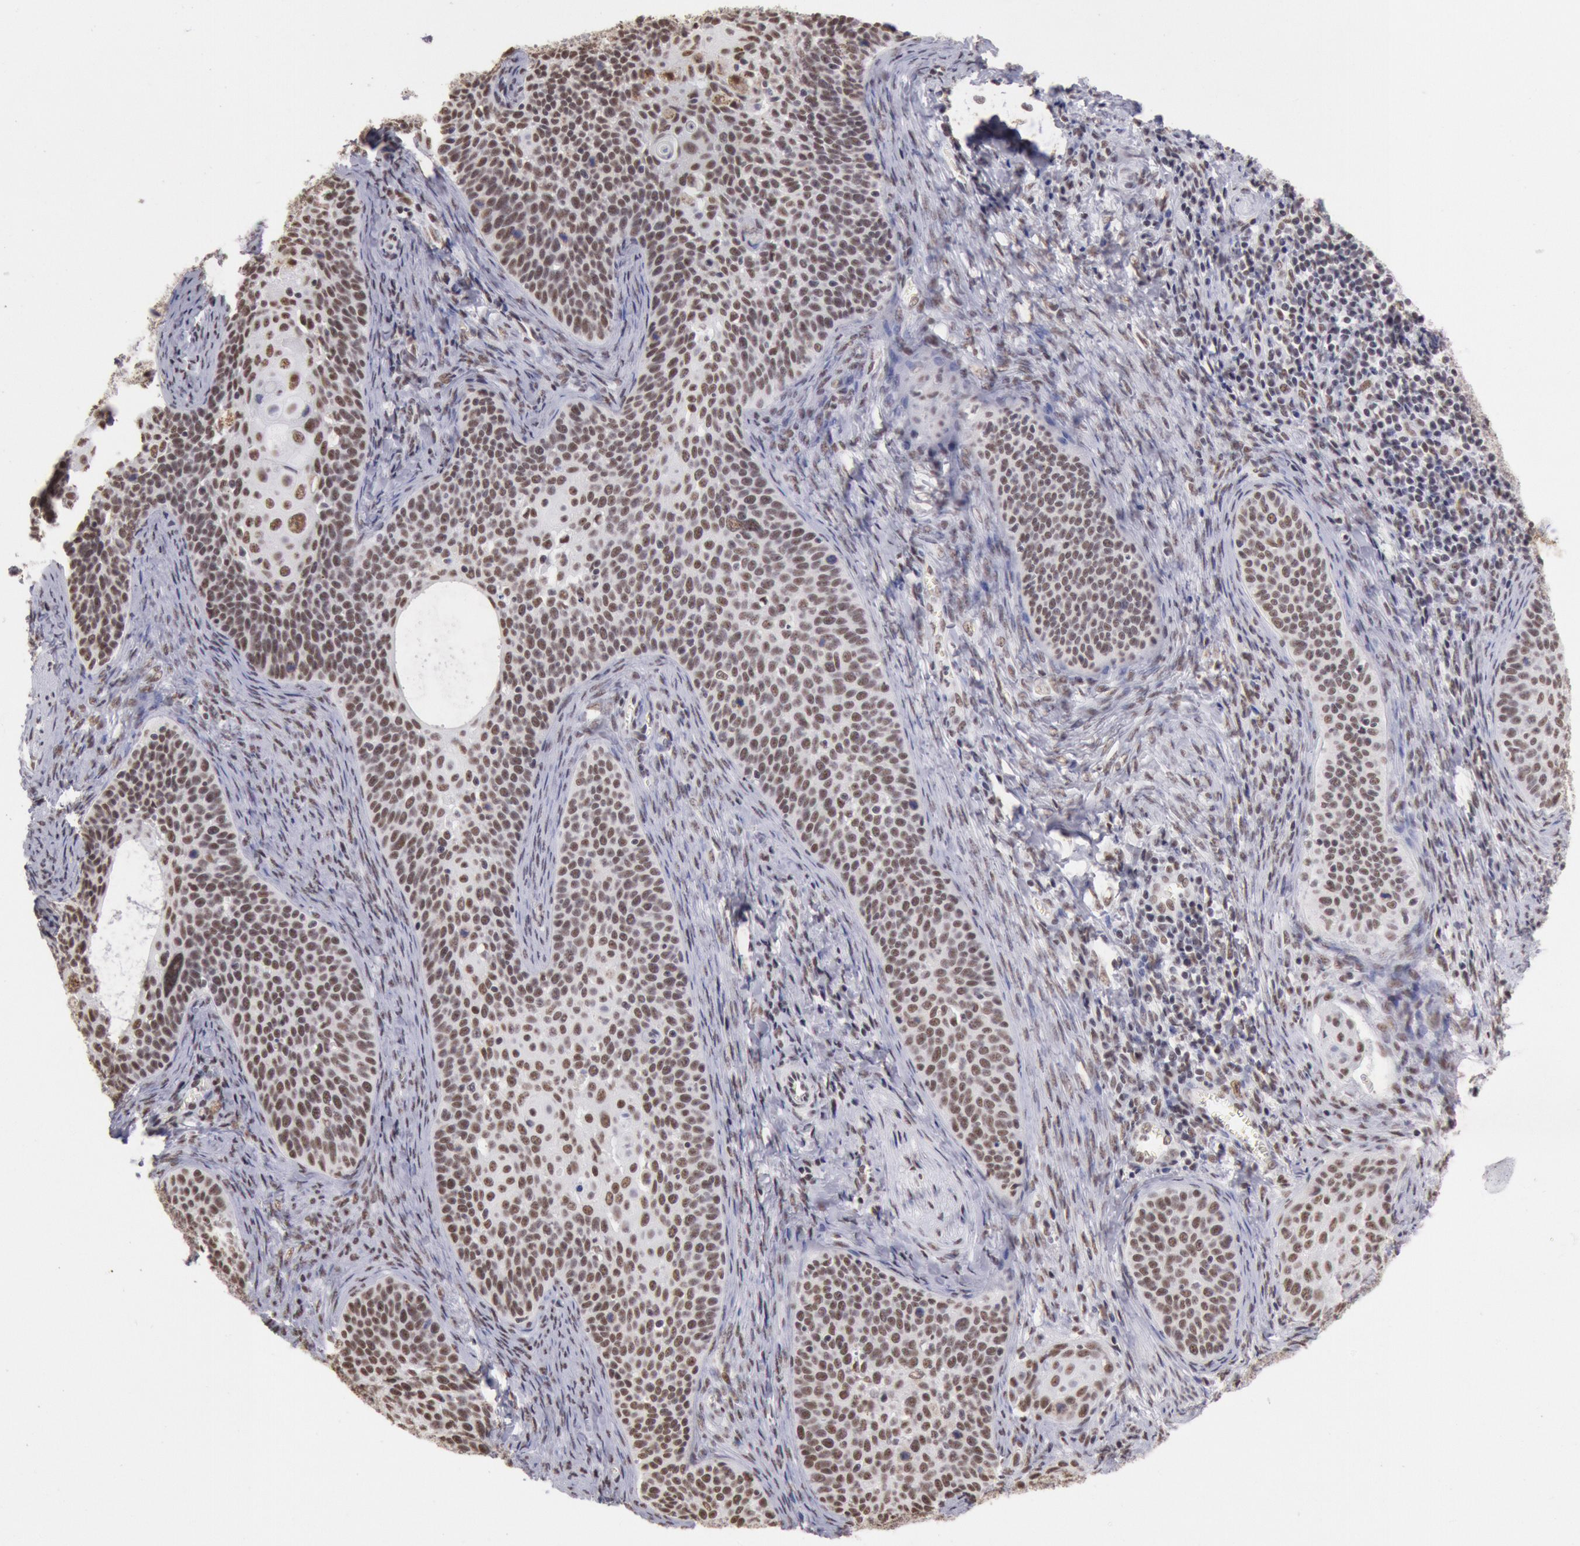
{"staining": {"intensity": "moderate", "quantity": ">75%", "location": "nuclear"}, "tissue": "cervical cancer", "cell_type": "Tumor cells", "image_type": "cancer", "snomed": [{"axis": "morphology", "description": "Squamous cell carcinoma, NOS"}, {"axis": "topography", "description": "Cervix"}], "caption": "IHC micrograph of neoplastic tissue: human squamous cell carcinoma (cervical) stained using IHC demonstrates medium levels of moderate protein expression localized specifically in the nuclear of tumor cells, appearing as a nuclear brown color.", "gene": "SNRPD3", "patient": {"sex": "female", "age": 33}}